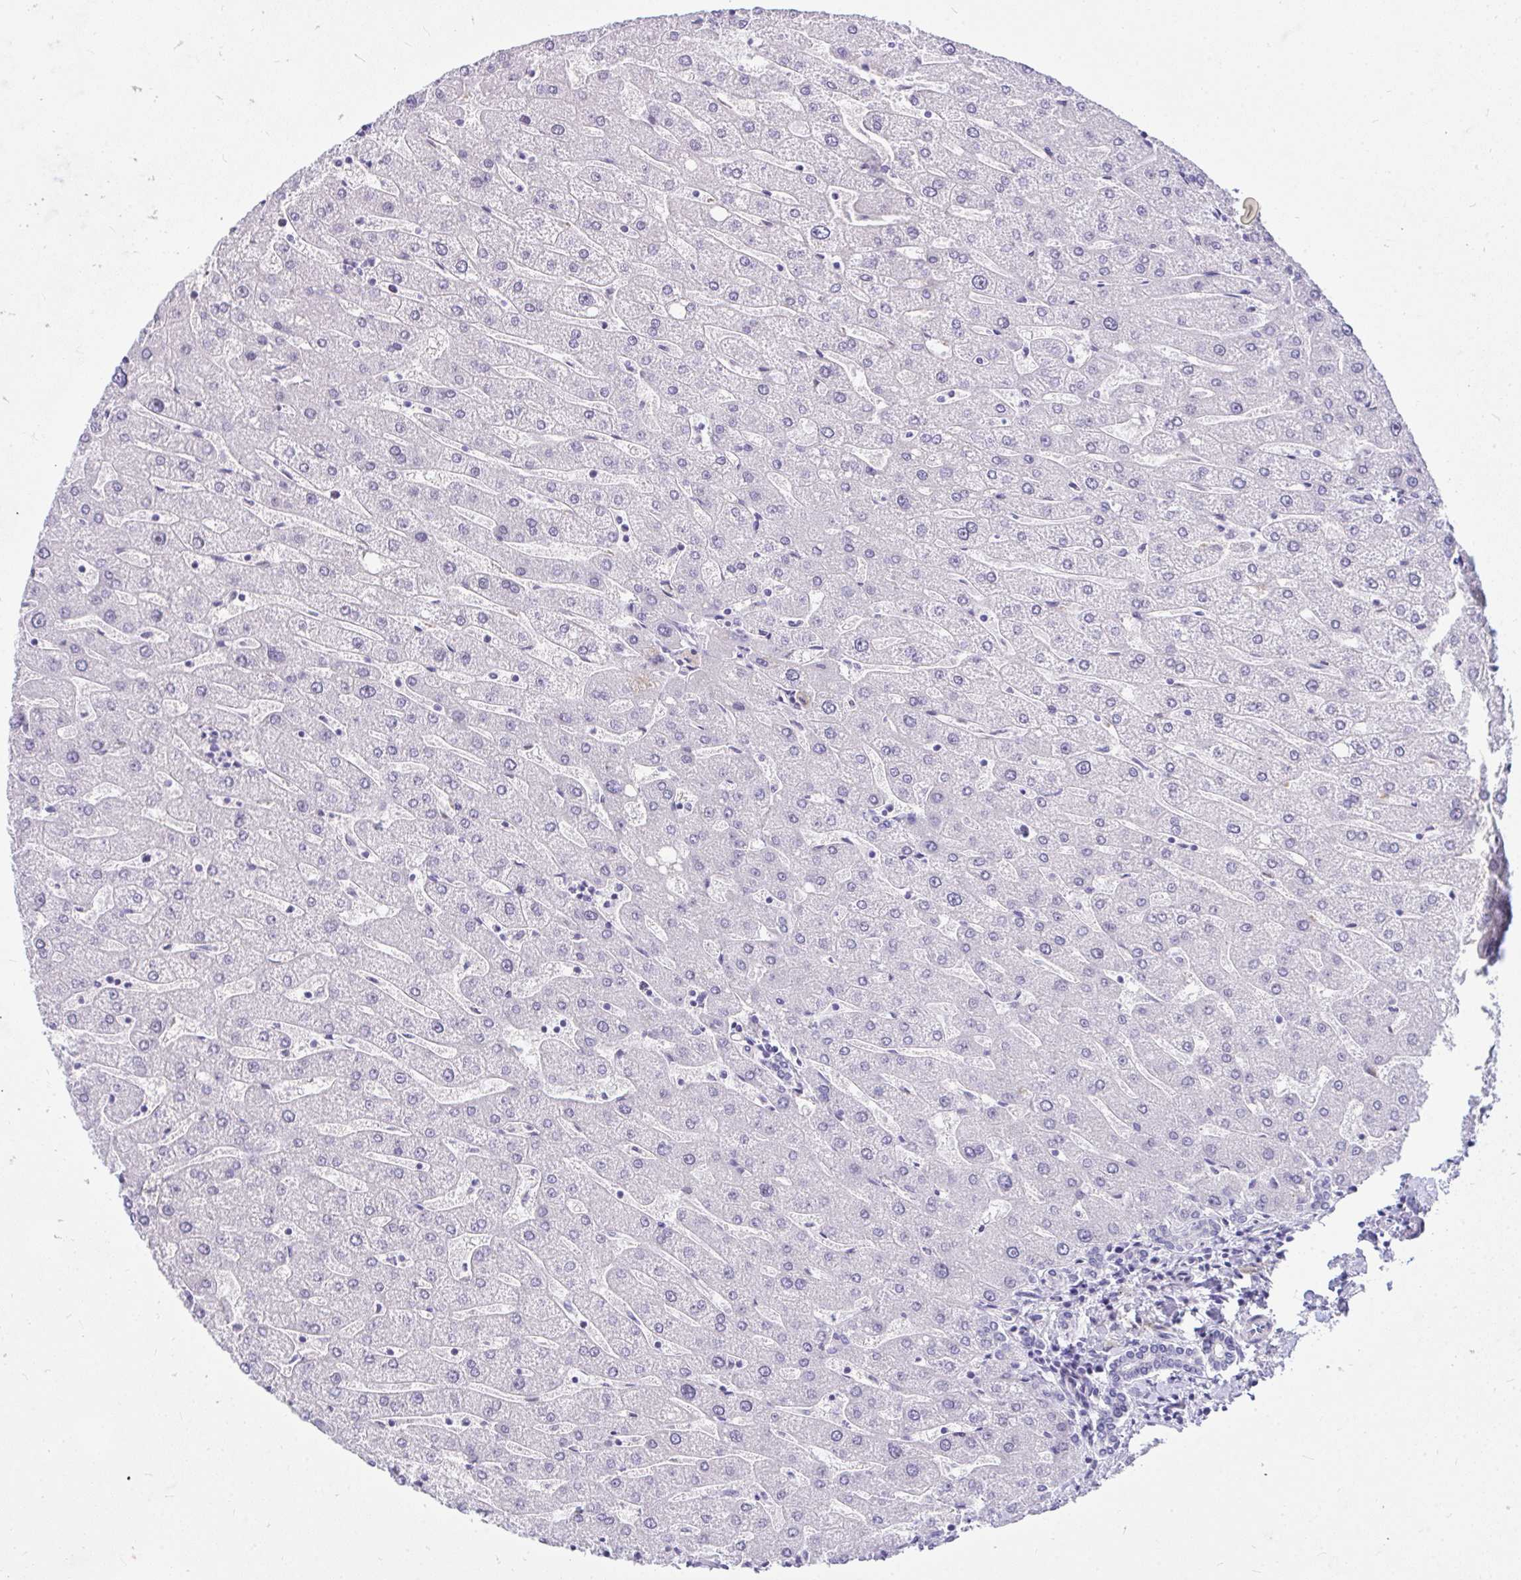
{"staining": {"intensity": "negative", "quantity": "none", "location": "none"}, "tissue": "liver", "cell_type": "Cholangiocytes", "image_type": "normal", "snomed": [{"axis": "morphology", "description": "Normal tissue, NOS"}, {"axis": "topography", "description": "Liver"}], "caption": "The IHC image has no significant expression in cholangiocytes of liver.", "gene": "NFXL1", "patient": {"sex": "male", "age": 67}}